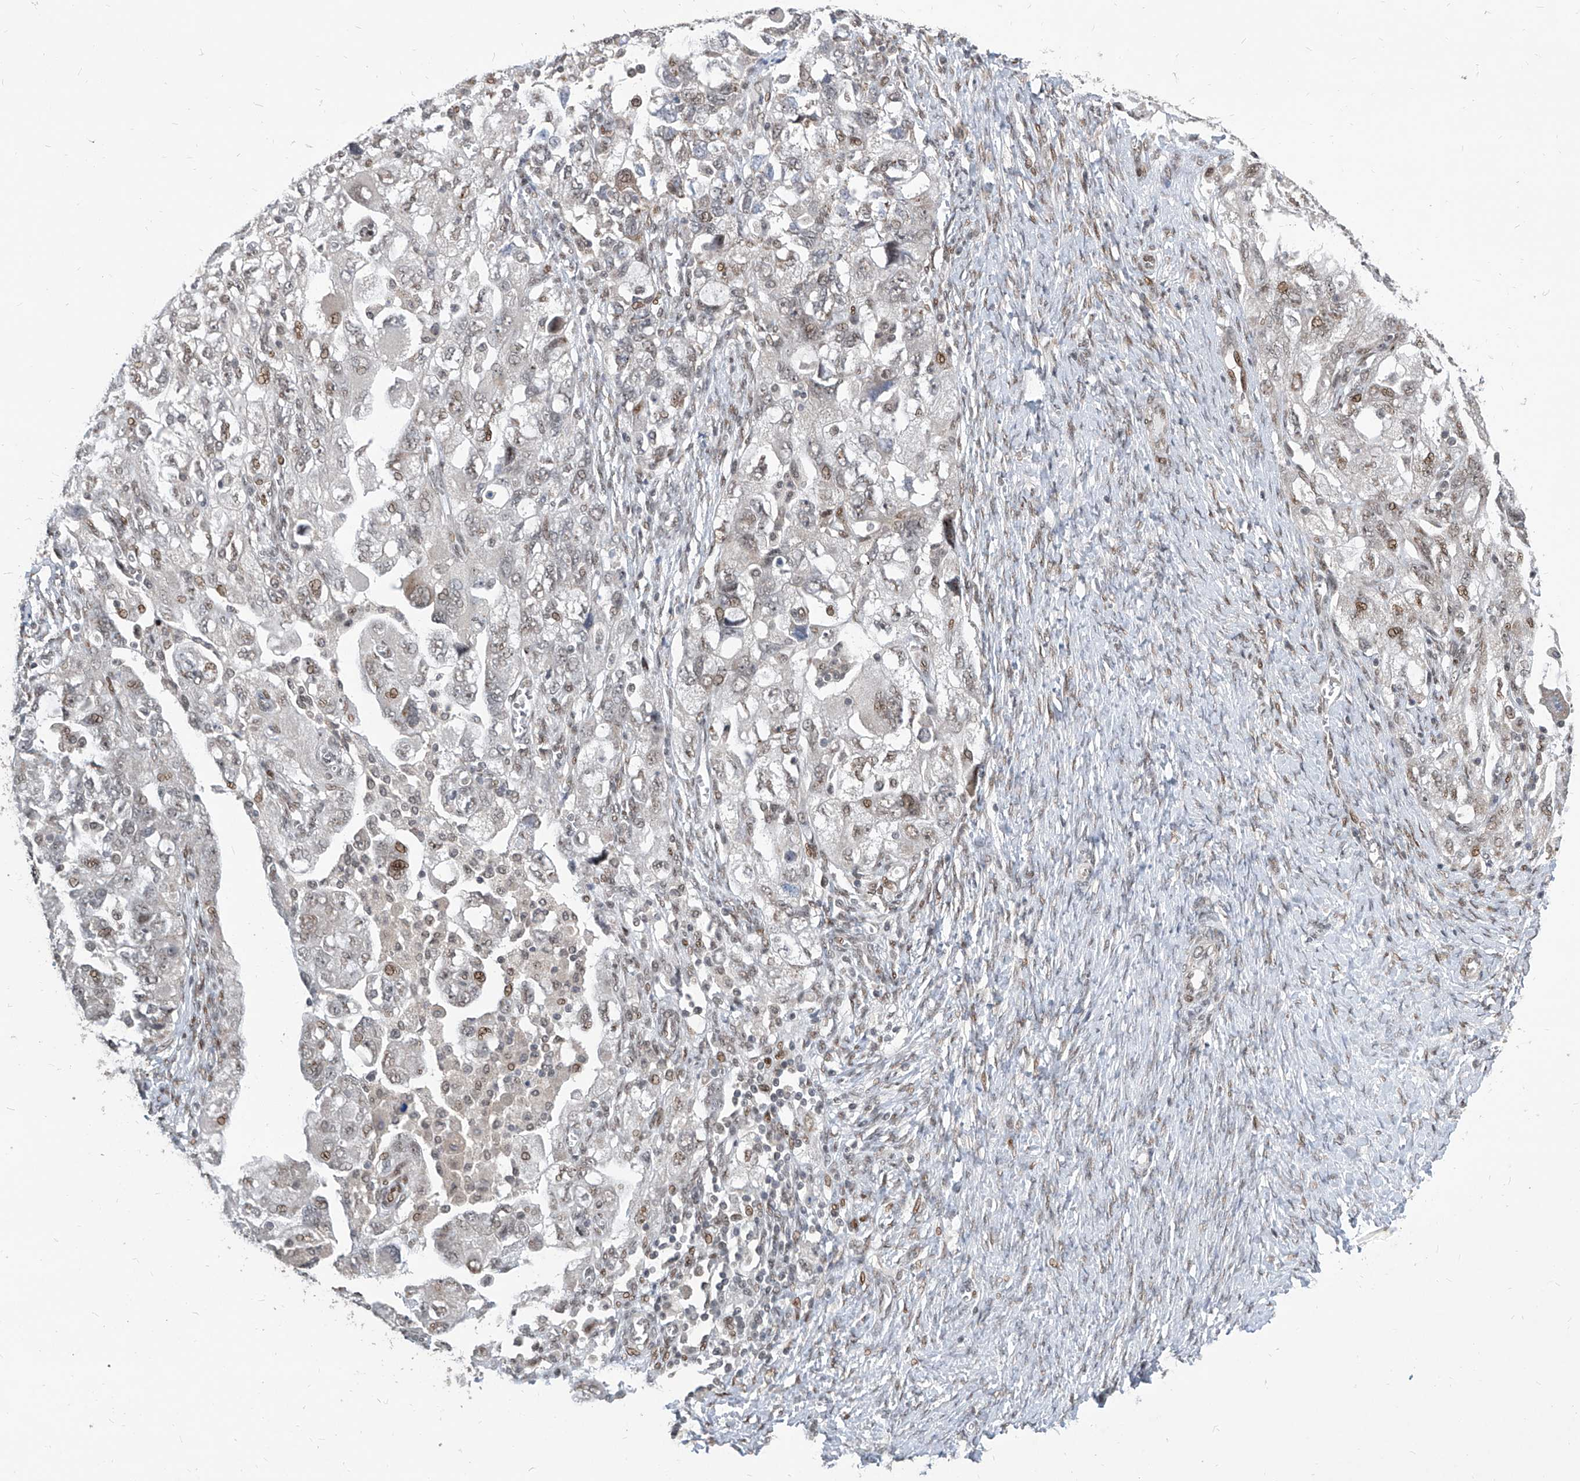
{"staining": {"intensity": "moderate", "quantity": "<25%", "location": "nuclear"}, "tissue": "ovarian cancer", "cell_type": "Tumor cells", "image_type": "cancer", "snomed": [{"axis": "morphology", "description": "Carcinoma, NOS"}, {"axis": "morphology", "description": "Cystadenocarcinoma, serous, NOS"}, {"axis": "topography", "description": "Ovary"}], "caption": "This photomicrograph exhibits immunohistochemistry (IHC) staining of ovarian carcinoma, with low moderate nuclear positivity in approximately <25% of tumor cells.", "gene": "IRF2", "patient": {"sex": "female", "age": 69}}